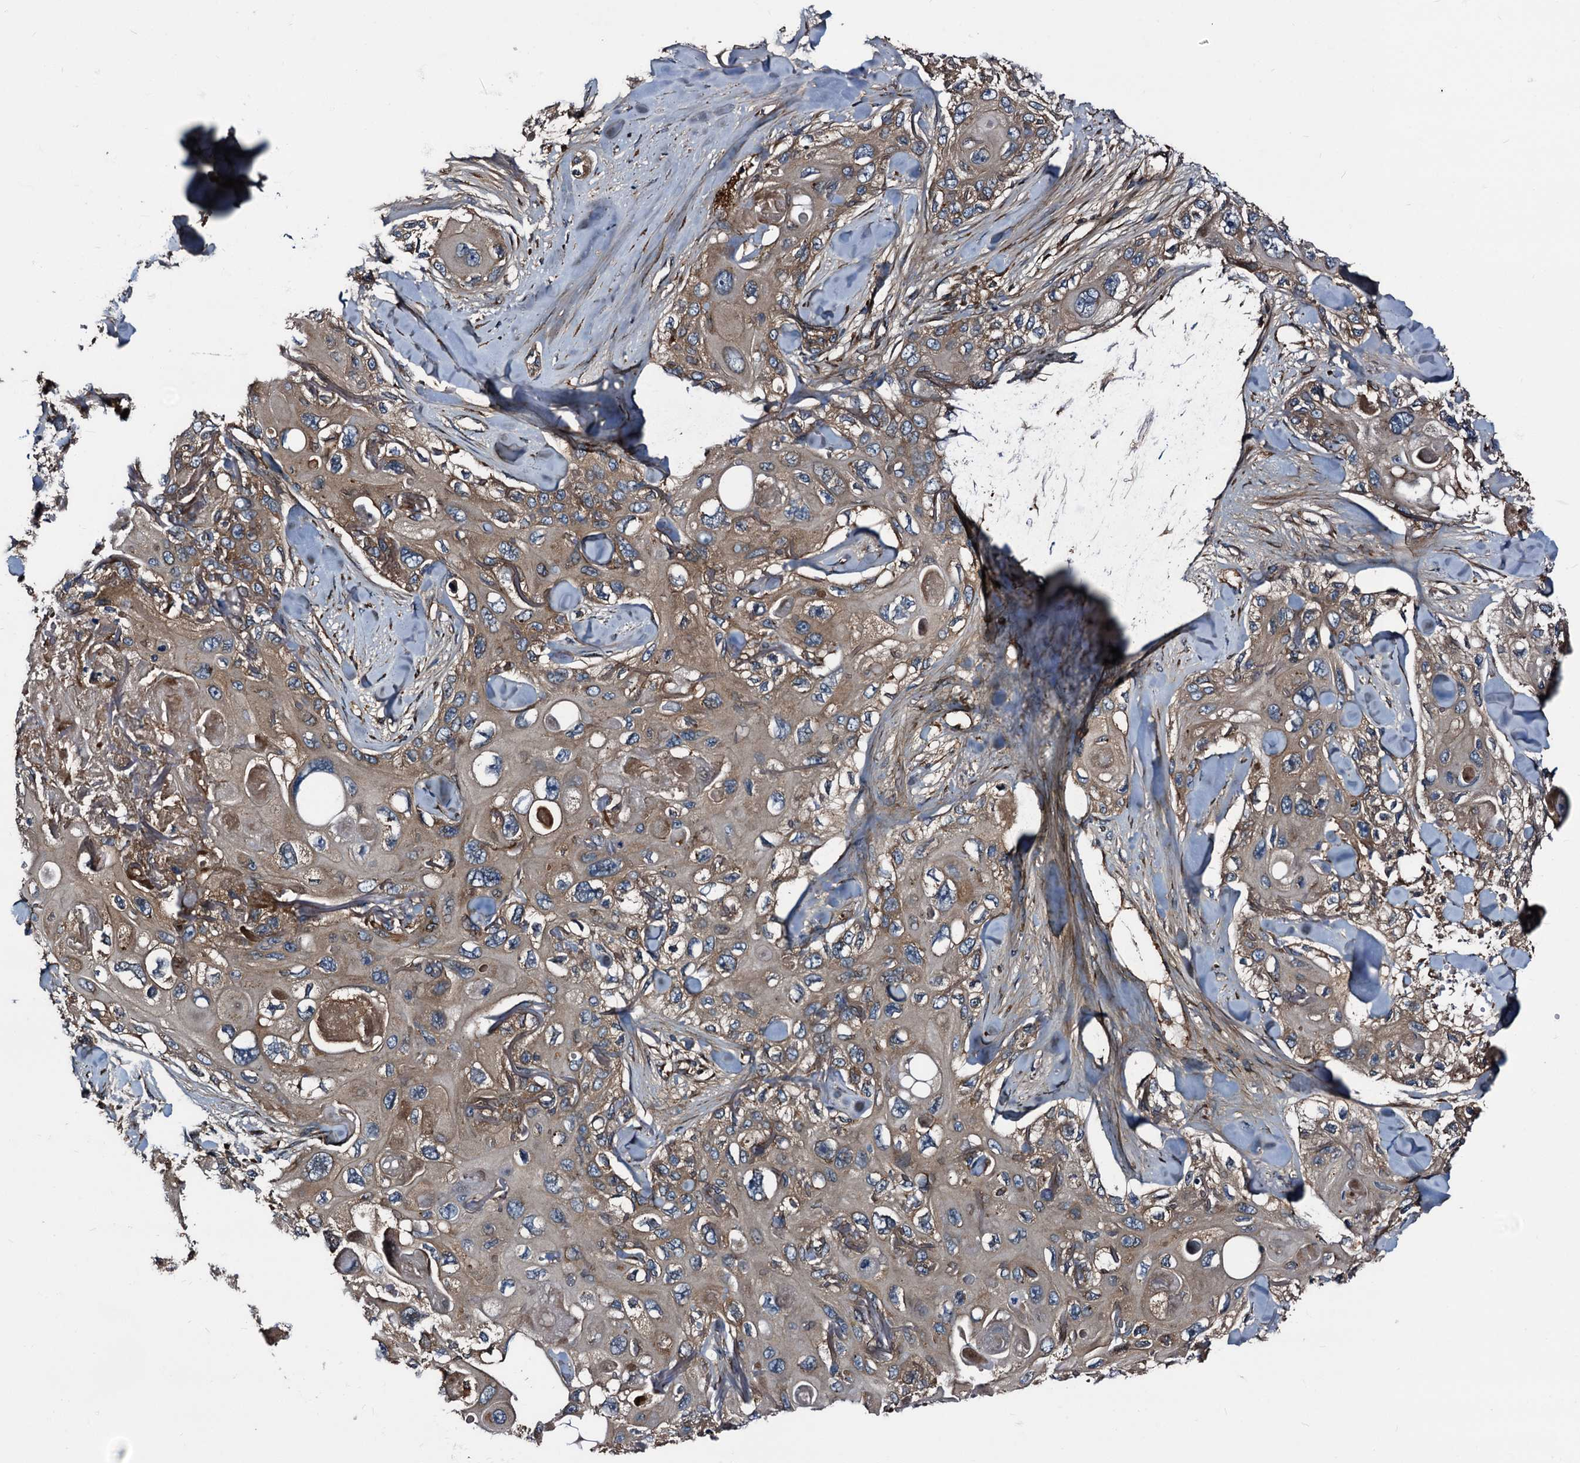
{"staining": {"intensity": "moderate", "quantity": ">75%", "location": "cytoplasmic/membranous"}, "tissue": "skin cancer", "cell_type": "Tumor cells", "image_type": "cancer", "snomed": [{"axis": "morphology", "description": "Normal tissue, NOS"}, {"axis": "morphology", "description": "Squamous cell carcinoma, NOS"}, {"axis": "topography", "description": "Skin"}], "caption": "Immunohistochemical staining of human squamous cell carcinoma (skin) shows medium levels of moderate cytoplasmic/membranous staining in approximately >75% of tumor cells.", "gene": "PEX5", "patient": {"sex": "male", "age": 72}}